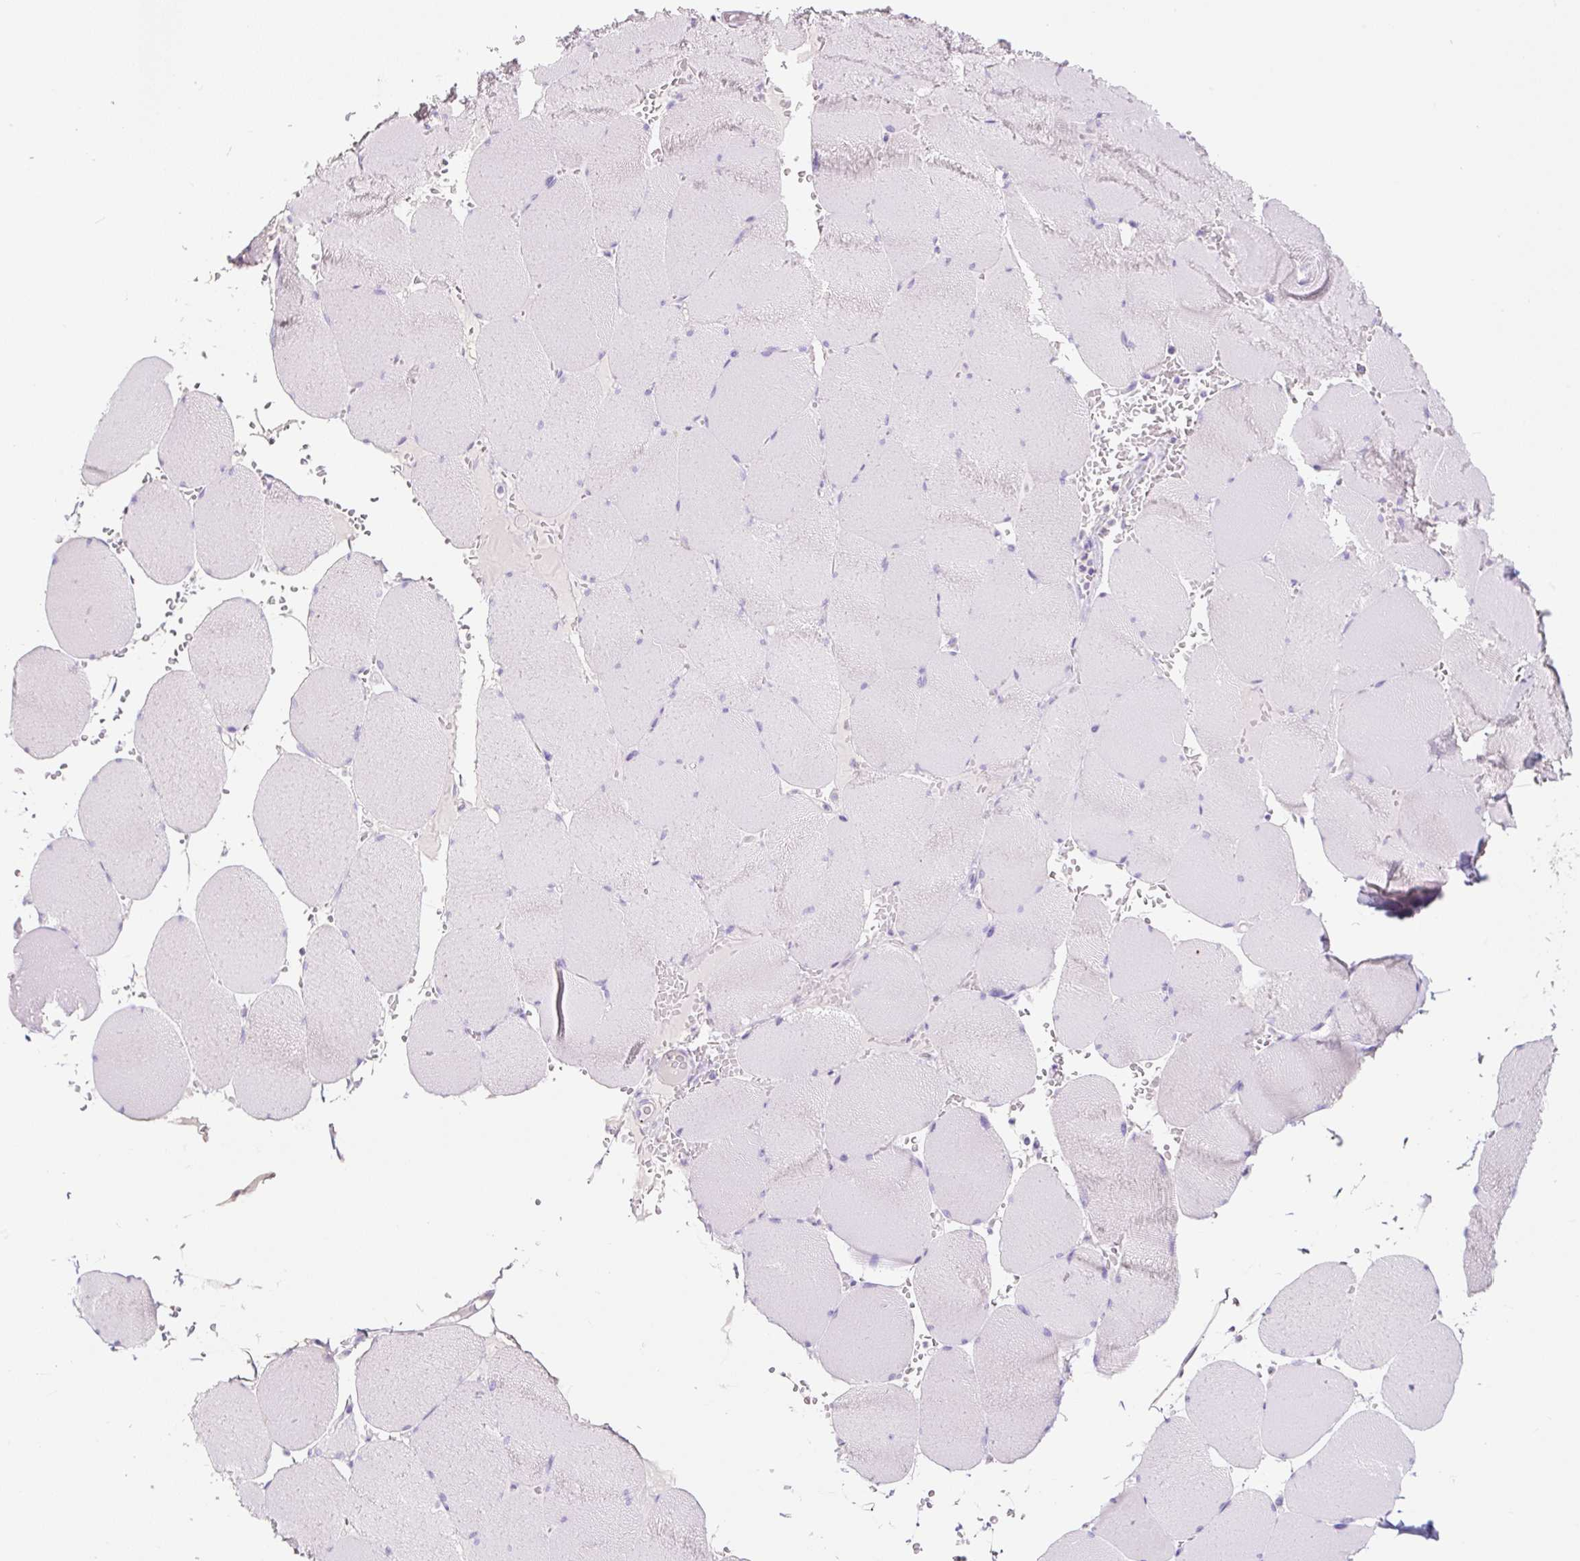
{"staining": {"intensity": "weak", "quantity": "<25%", "location": "cytoplasmic/membranous"}, "tissue": "skeletal muscle", "cell_type": "Myocytes", "image_type": "normal", "snomed": [{"axis": "morphology", "description": "Normal tissue, NOS"}, {"axis": "topography", "description": "Skeletal muscle"}, {"axis": "topography", "description": "Head-Neck"}], "caption": "An immunohistochemistry photomicrograph of unremarkable skeletal muscle is shown. There is no staining in myocytes of skeletal muscle. (DAB (3,3'-diaminobenzidine) IHC visualized using brightfield microscopy, high magnification).", "gene": "RNF212B", "patient": {"sex": "male", "age": 66}}